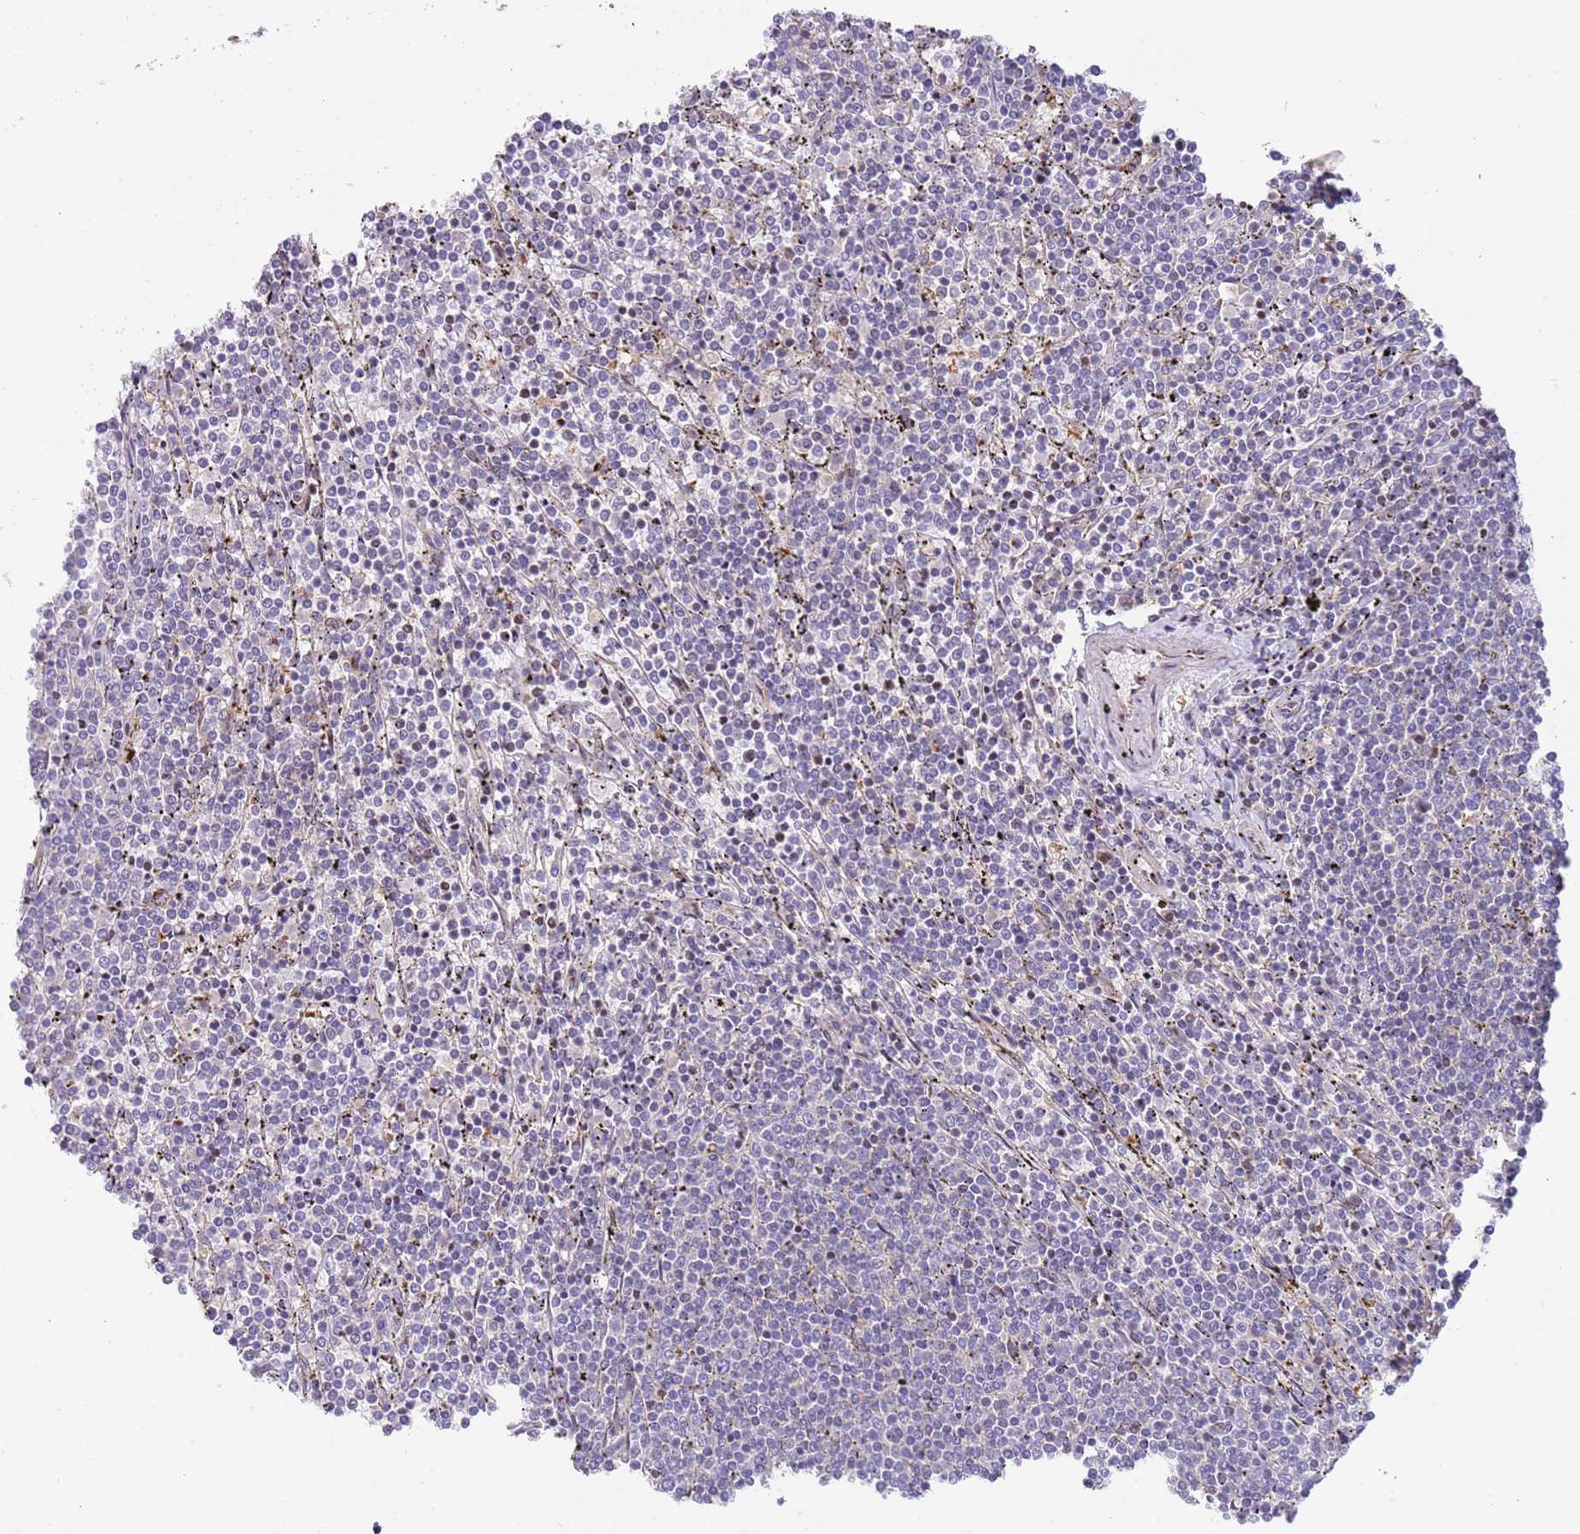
{"staining": {"intensity": "negative", "quantity": "none", "location": "none"}, "tissue": "lymphoma", "cell_type": "Tumor cells", "image_type": "cancer", "snomed": [{"axis": "morphology", "description": "Malignant lymphoma, non-Hodgkin's type, Low grade"}, {"axis": "topography", "description": "Spleen"}], "caption": "Lymphoma stained for a protein using immunohistochemistry demonstrates no staining tumor cells.", "gene": "ITGB6", "patient": {"sex": "female", "age": 50}}